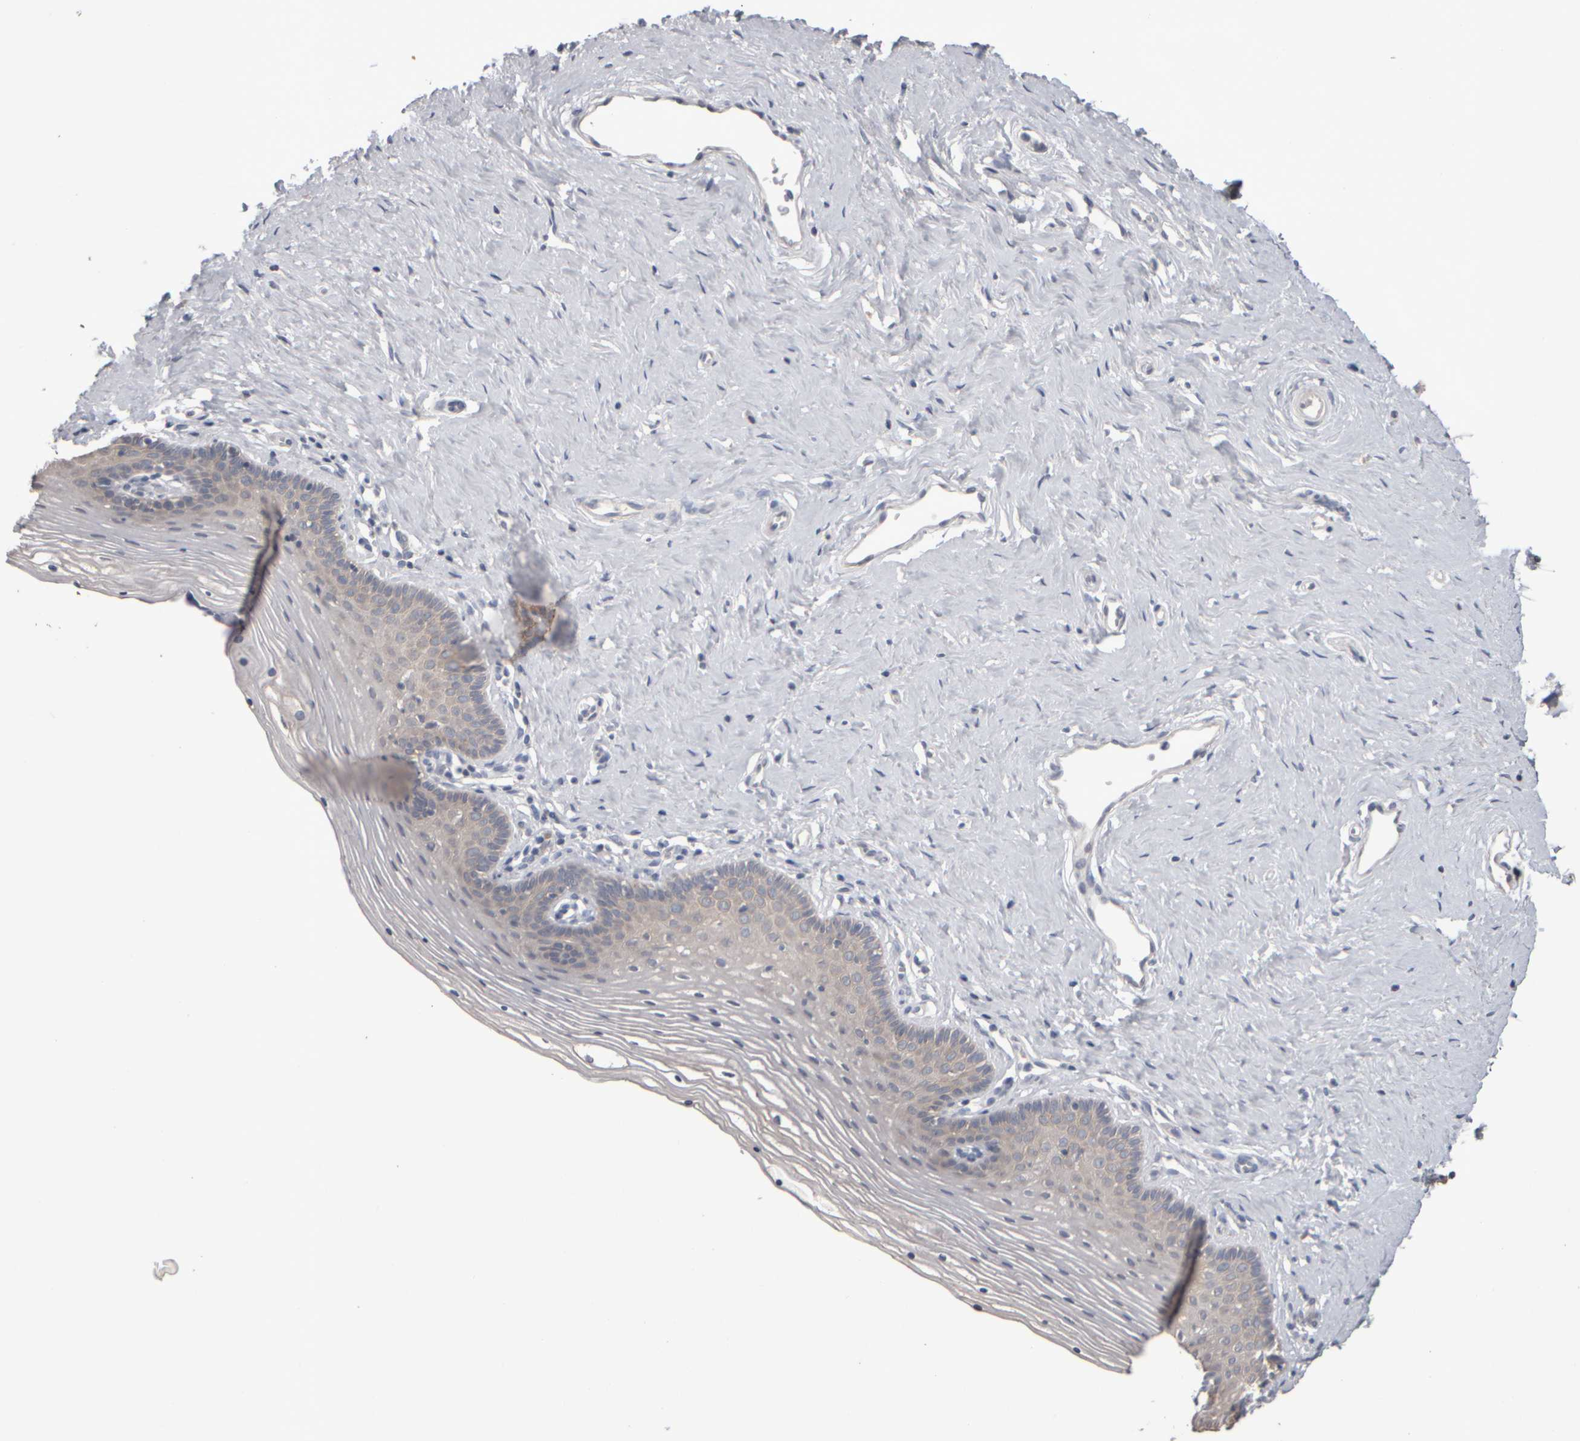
{"staining": {"intensity": "weak", "quantity": "25%-75%", "location": "cytoplasmic/membranous"}, "tissue": "vagina", "cell_type": "Squamous epithelial cells", "image_type": "normal", "snomed": [{"axis": "morphology", "description": "Normal tissue, NOS"}, {"axis": "topography", "description": "Vagina"}], "caption": "Immunohistochemistry (IHC) micrograph of unremarkable vagina: human vagina stained using immunohistochemistry displays low levels of weak protein expression localized specifically in the cytoplasmic/membranous of squamous epithelial cells, appearing as a cytoplasmic/membranous brown color.", "gene": "EPHX2", "patient": {"sex": "female", "age": 32}}